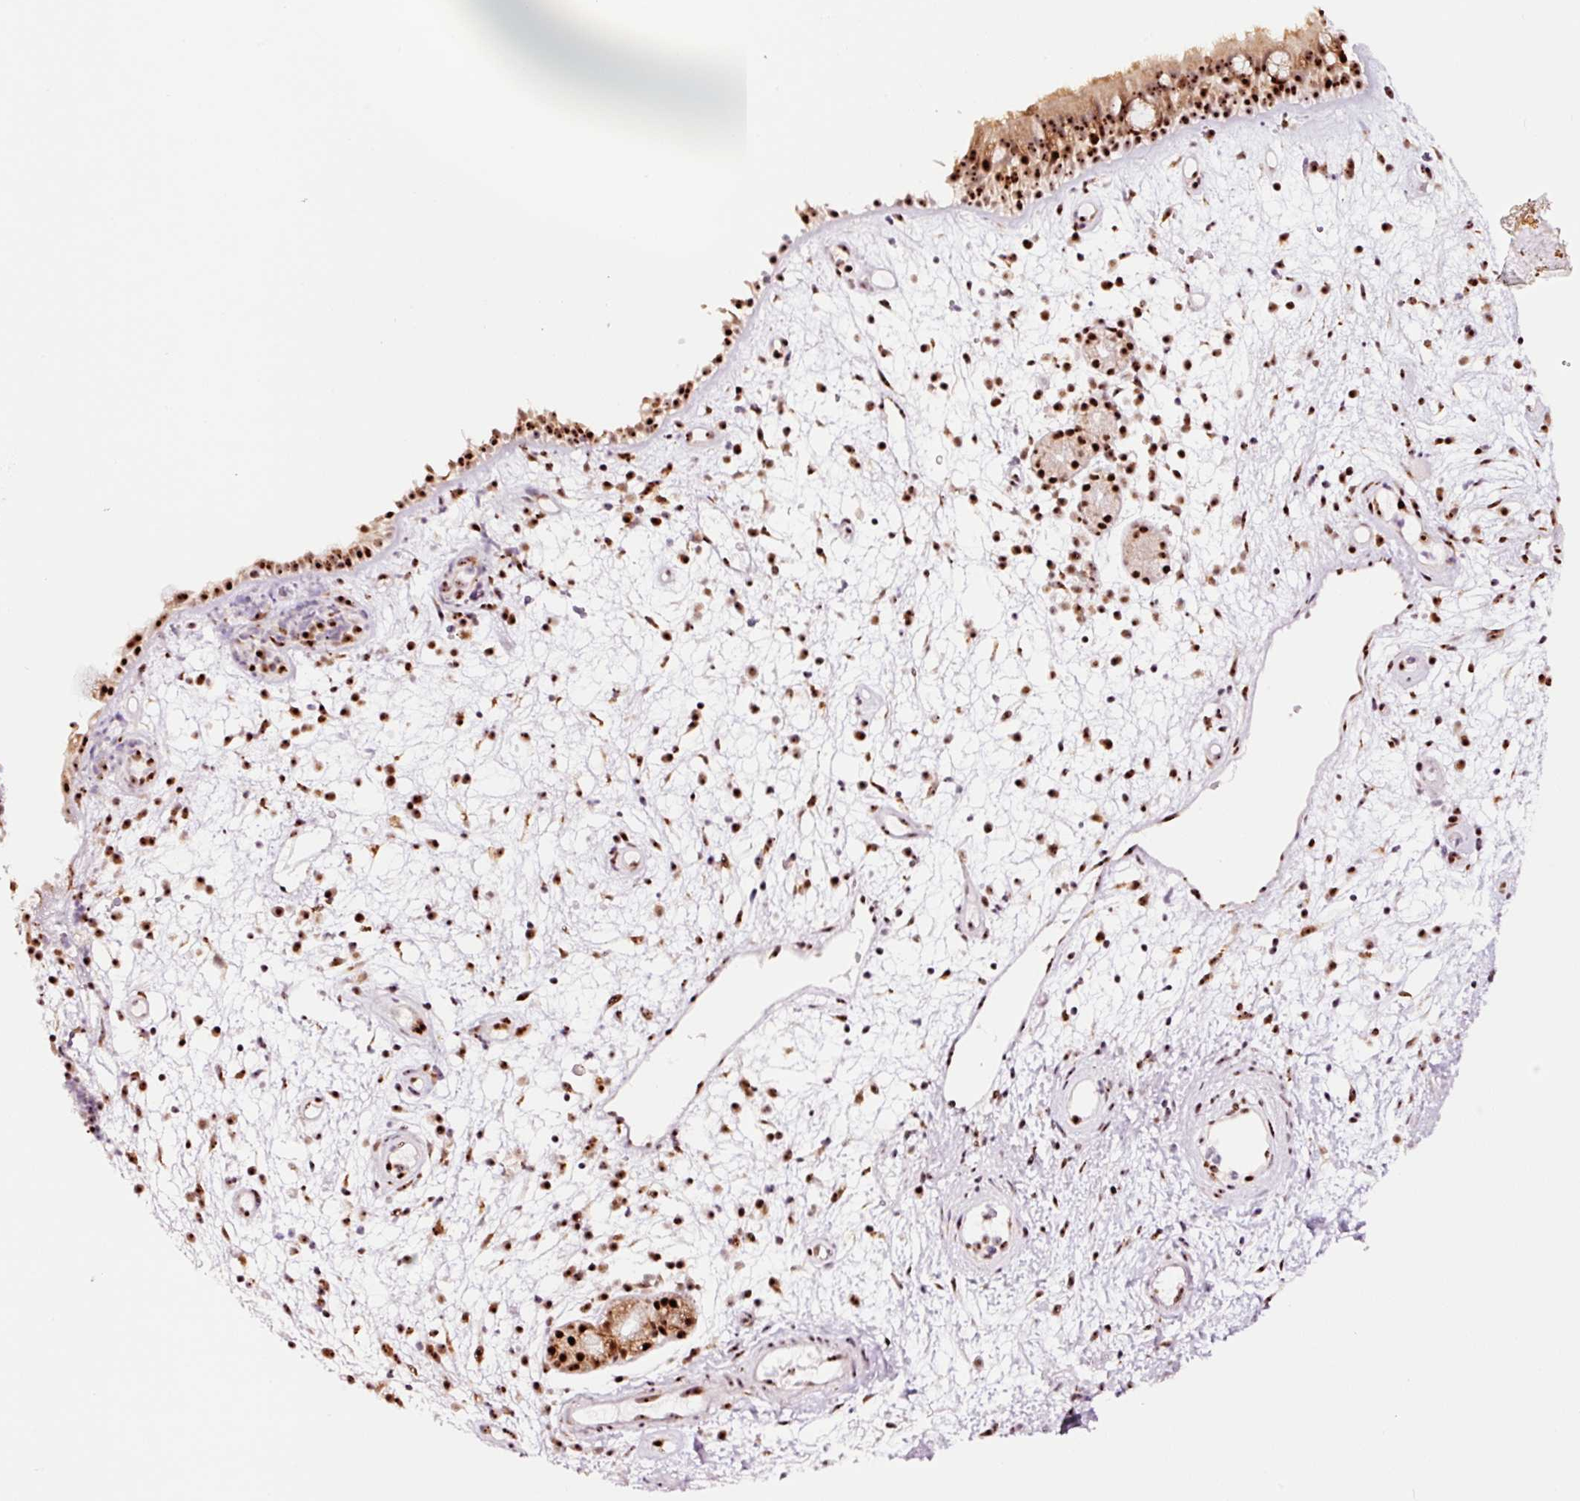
{"staining": {"intensity": "moderate", "quantity": ">75%", "location": "cytoplasmic/membranous,nuclear"}, "tissue": "nasopharynx", "cell_type": "Respiratory epithelial cells", "image_type": "normal", "snomed": [{"axis": "morphology", "description": "Normal tissue, NOS"}, {"axis": "morphology", "description": "Inflammation, NOS"}, {"axis": "topography", "description": "Nasopharynx"}], "caption": "A medium amount of moderate cytoplasmic/membranous,nuclear positivity is appreciated in approximately >75% of respiratory epithelial cells in unremarkable nasopharynx.", "gene": "GNL3", "patient": {"sex": "male", "age": 54}}